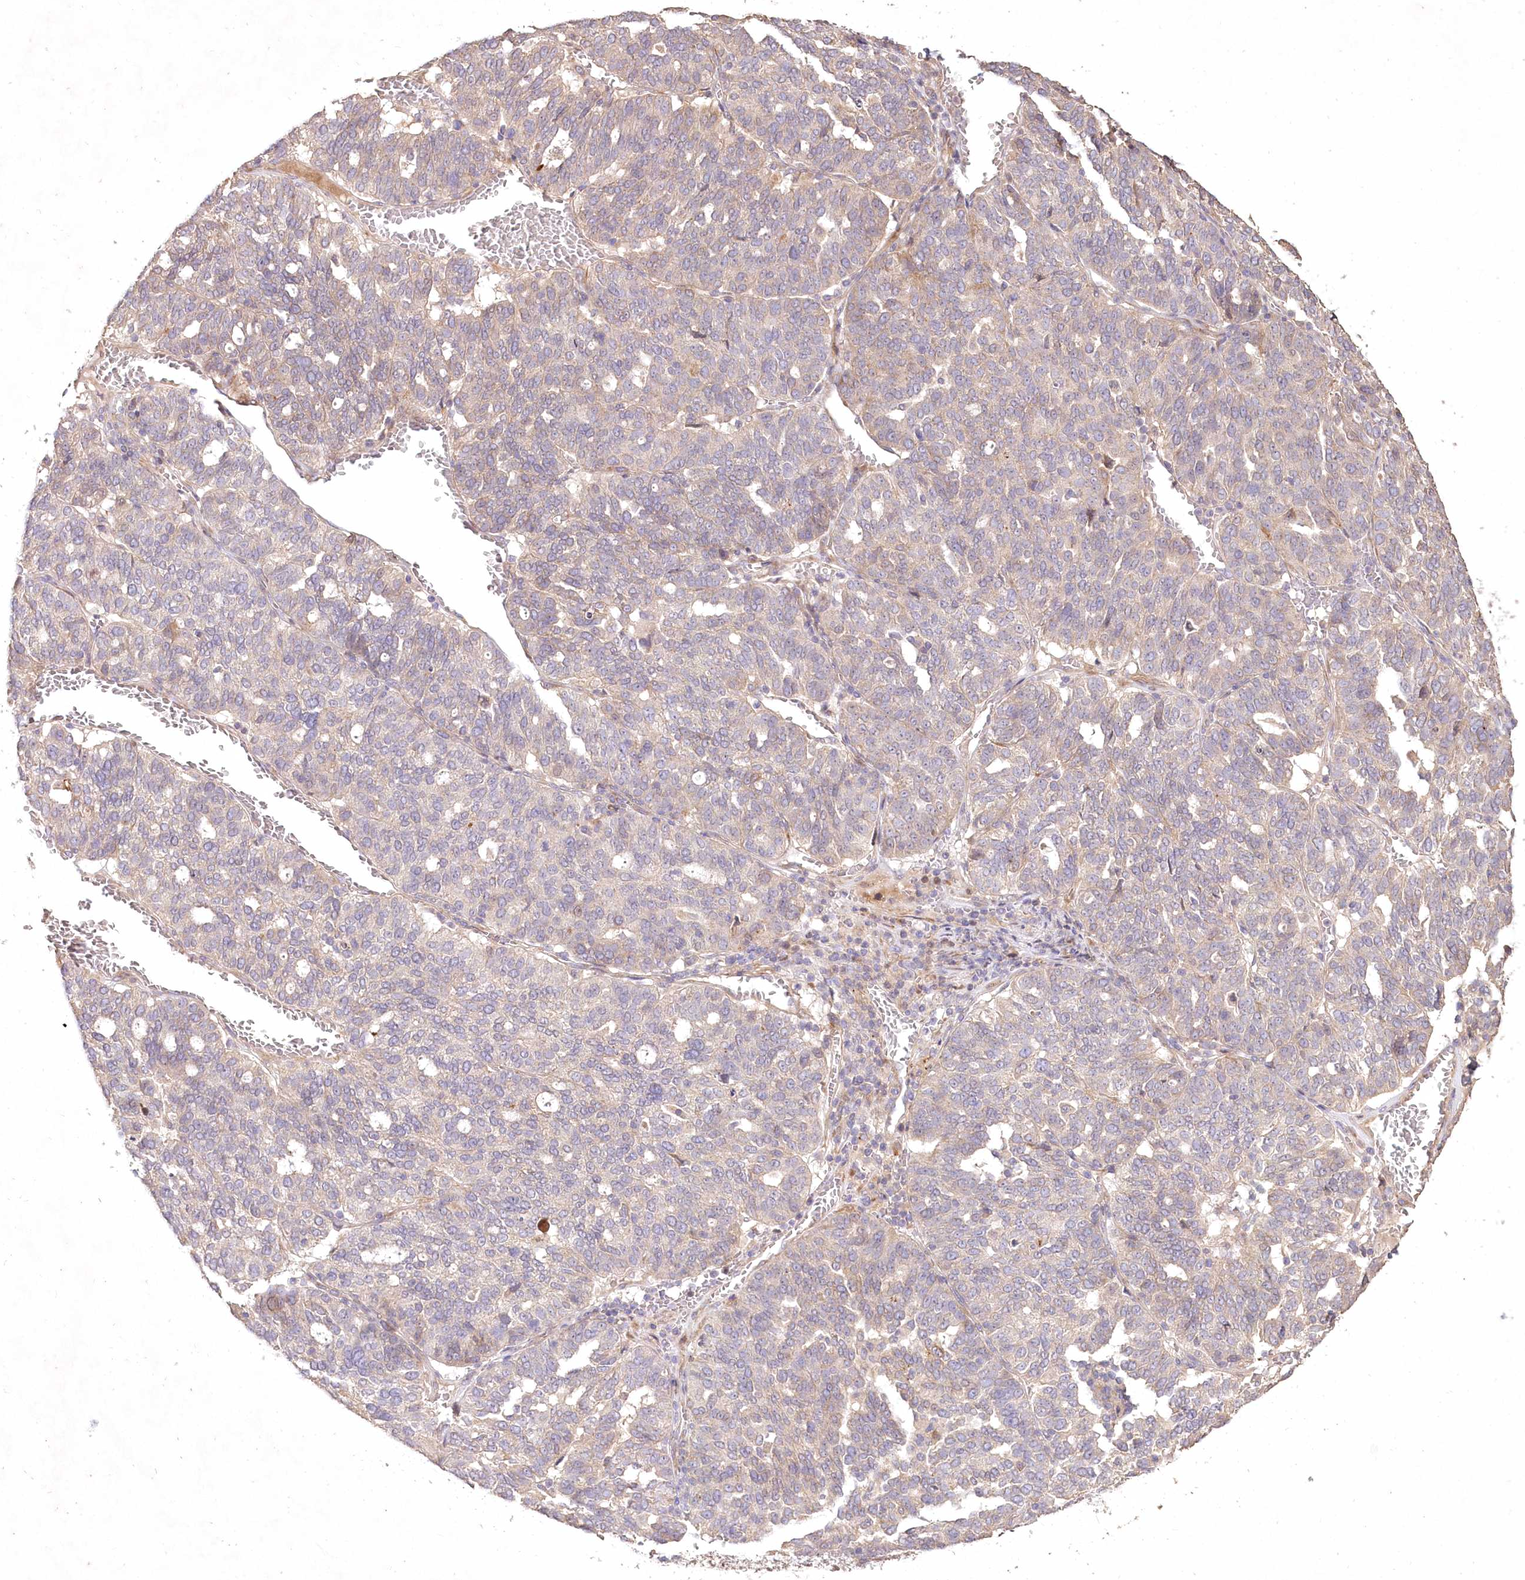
{"staining": {"intensity": "weak", "quantity": "25%-75%", "location": "cytoplasmic/membranous"}, "tissue": "ovarian cancer", "cell_type": "Tumor cells", "image_type": "cancer", "snomed": [{"axis": "morphology", "description": "Cystadenocarcinoma, serous, NOS"}, {"axis": "topography", "description": "Ovary"}], "caption": "Immunohistochemical staining of serous cystadenocarcinoma (ovarian) demonstrates low levels of weak cytoplasmic/membranous expression in about 25%-75% of tumor cells.", "gene": "IRAK1BP1", "patient": {"sex": "female", "age": 59}}